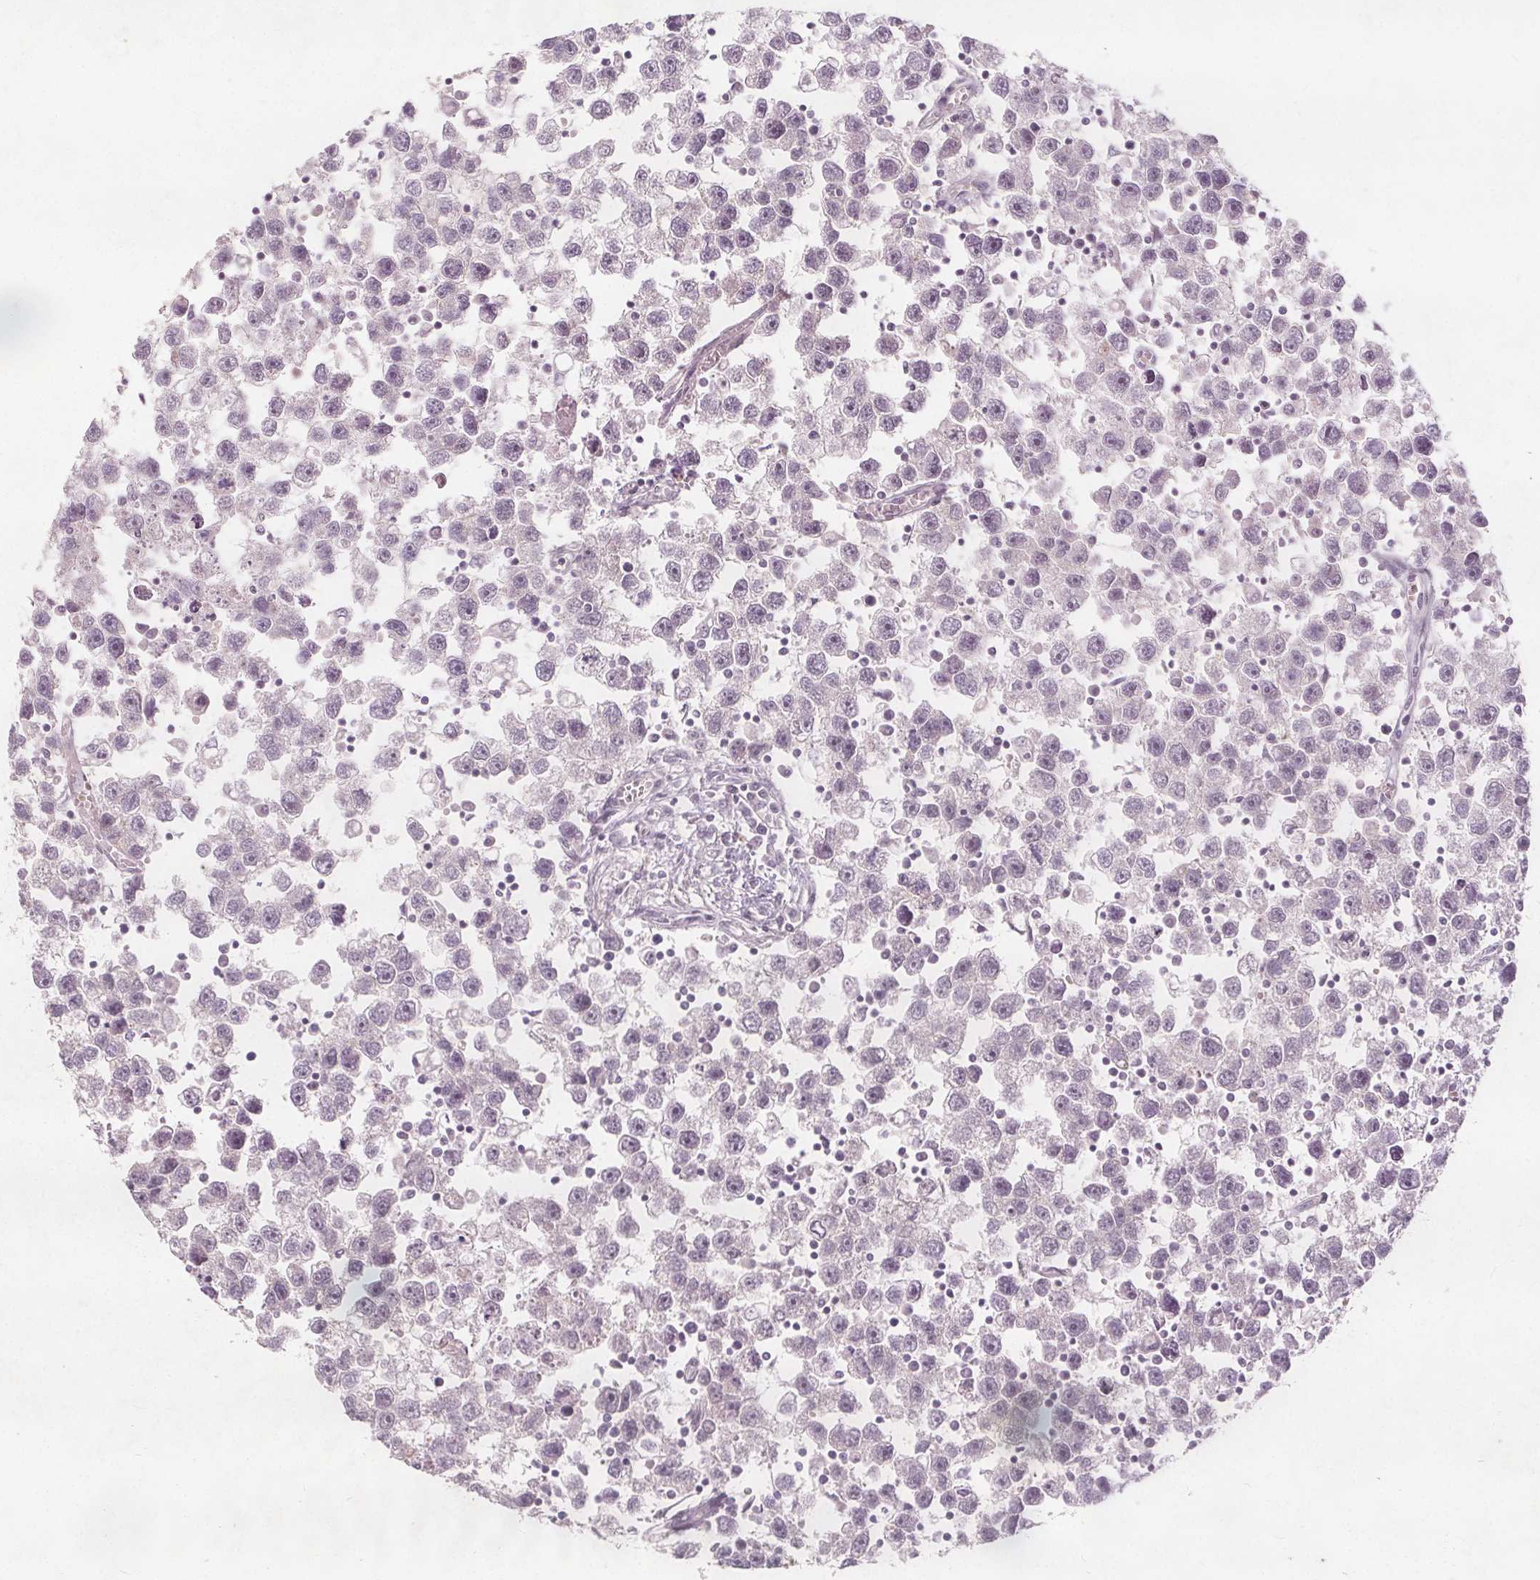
{"staining": {"intensity": "negative", "quantity": "none", "location": "none"}, "tissue": "testis cancer", "cell_type": "Tumor cells", "image_type": "cancer", "snomed": [{"axis": "morphology", "description": "Seminoma, NOS"}, {"axis": "topography", "description": "Testis"}], "caption": "Immunohistochemistry (IHC) histopathology image of neoplastic tissue: testis cancer (seminoma) stained with DAB (3,3'-diaminobenzidine) reveals no significant protein positivity in tumor cells.", "gene": "PTPRT", "patient": {"sex": "male", "age": 30}}